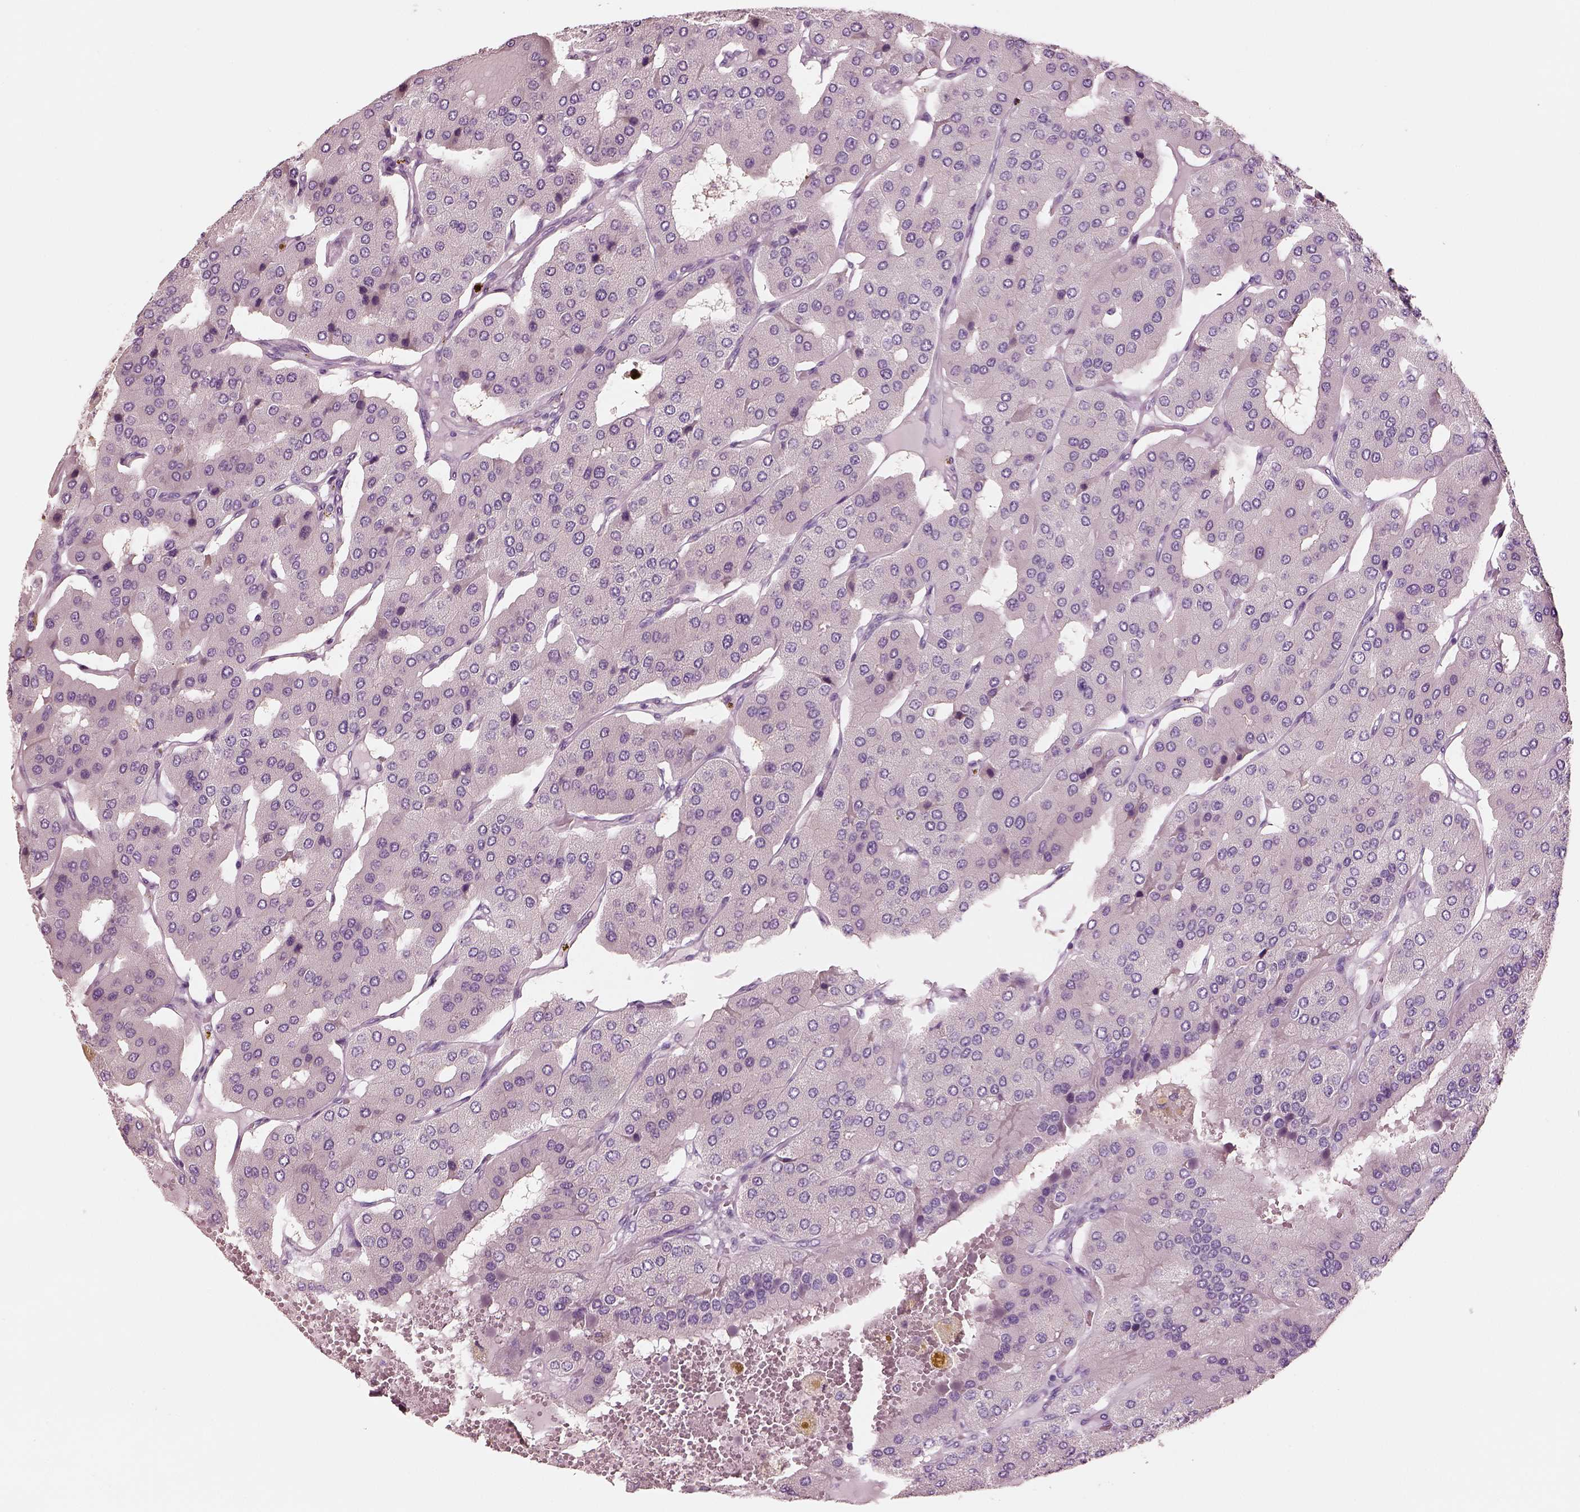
{"staining": {"intensity": "negative", "quantity": "none", "location": "none"}, "tissue": "parathyroid gland", "cell_type": "Glandular cells", "image_type": "normal", "snomed": [{"axis": "morphology", "description": "Normal tissue, NOS"}, {"axis": "morphology", "description": "Adenoma, NOS"}, {"axis": "topography", "description": "Parathyroid gland"}], "caption": "The photomicrograph reveals no staining of glandular cells in unremarkable parathyroid gland.", "gene": "ELSPBP1", "patient": {"sex": "female", "age": 86}}